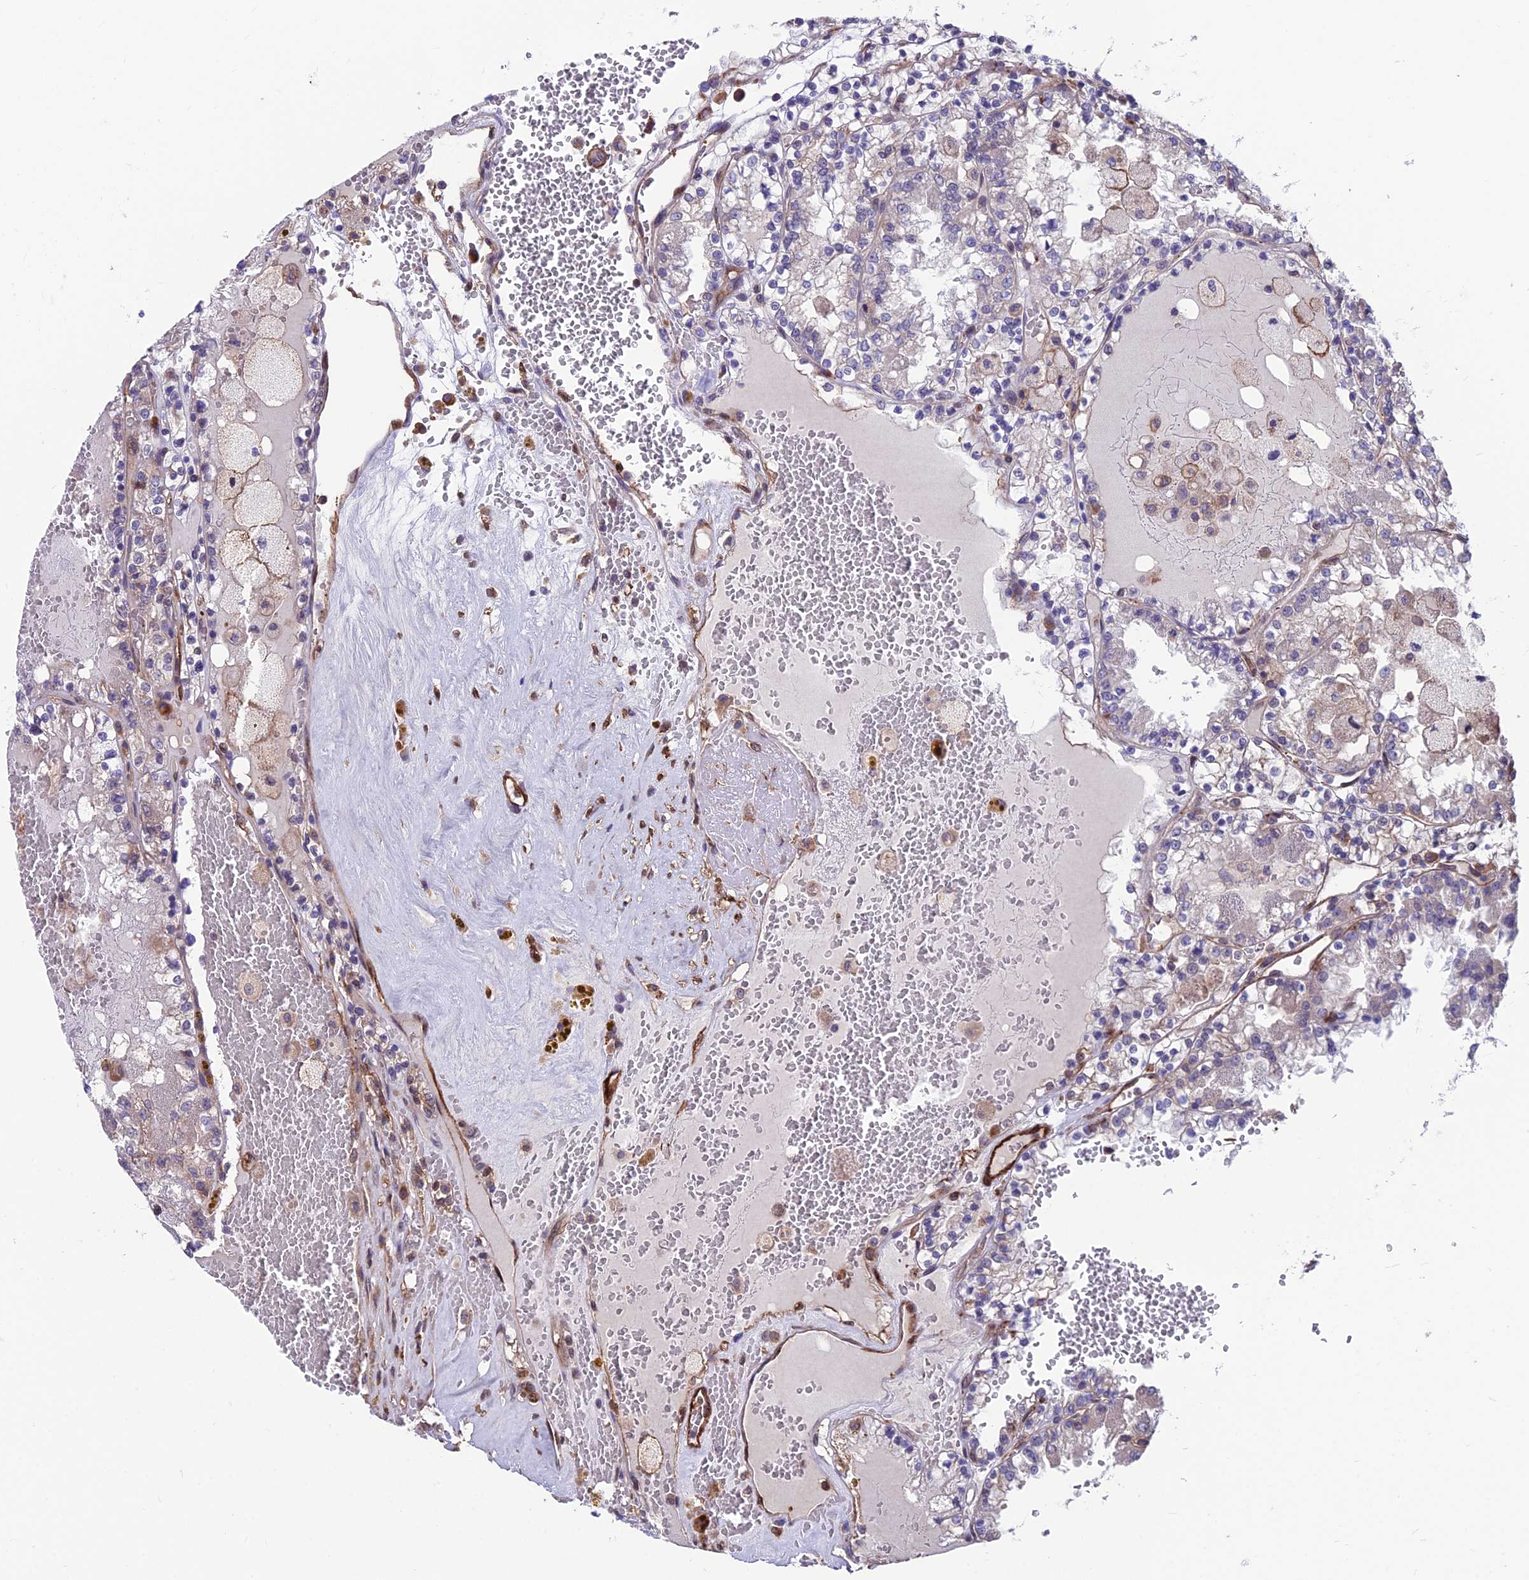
{"staining": {"intensity": "negative", "quantity": "none", "location": "none"}, "tissue": "renal cancer", "cell_type": "Tumor cells", "image_type": "cancer", "snomed": [{"axis": "morphology", "description": "Adenocarcinoma, NOS"}, {"axis": "topography", "description": "Kidney"}], "caption": "Immunohistochemistry (IHC) histopathology image of neoplastic tissue: renal adenocarcinoma stained with DAB (3,3'-diaminobenzidine) reveals no significant protein expression in tumor cells.", "gene": "RTN4RL1", "patient": {"sex": "female", "age": 56}}